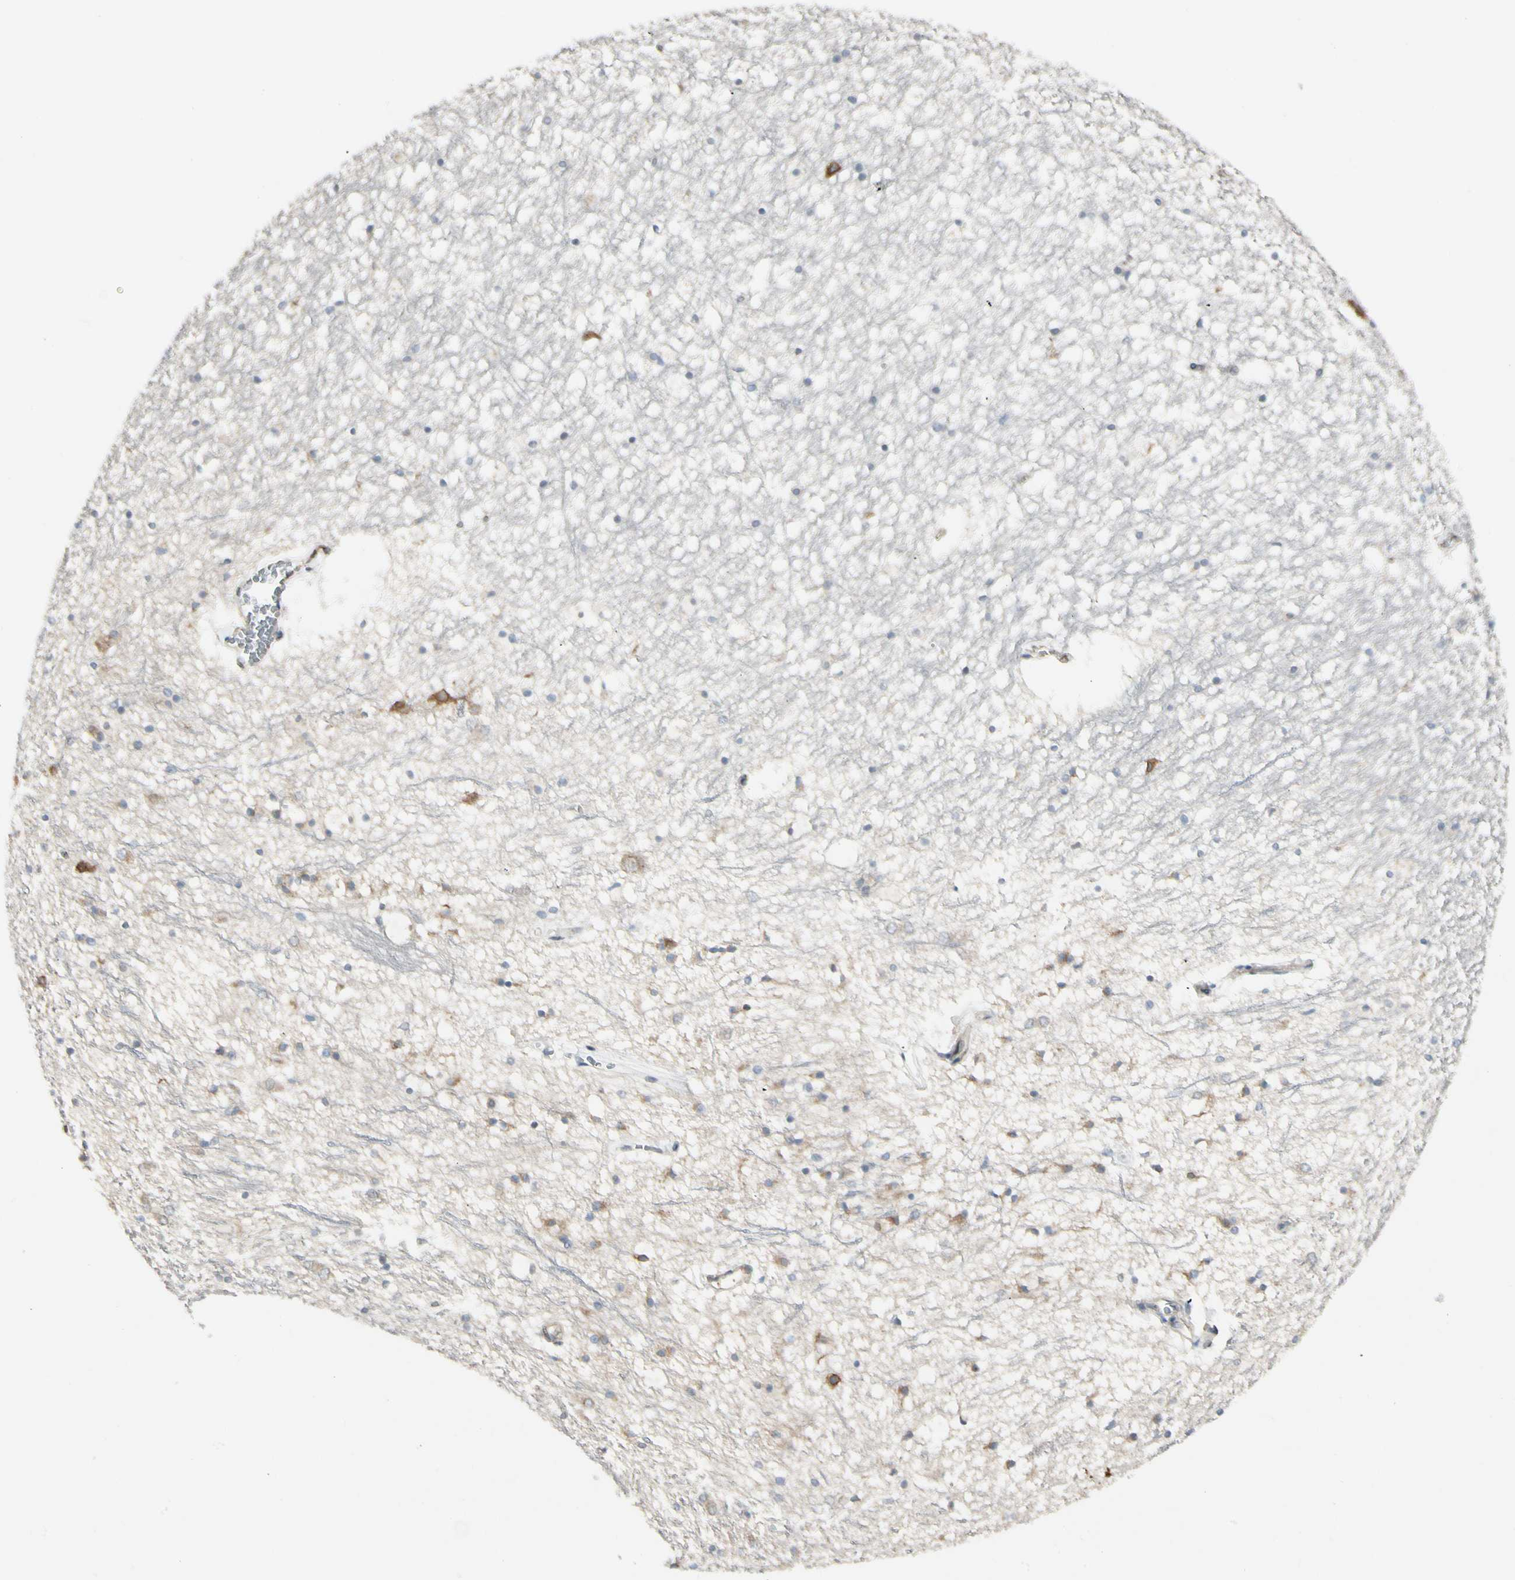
{"staining": {"intensity": "negative", "quantity": "none", "location": "none"}, "tissue": "hippocampus", "cell_type": "Glial cells", "image_type": "normal", "snomed": [{"axis": "morphology", "description": "Normal tissue, NOS"}, {"axis": "topography", "description": "Hippocampus"}], "caption": "Image shows no protein staining in glial cells of normal hippocampus.", "gene": "NUCB2", "patient": {"sex": "male", "age": 45}}